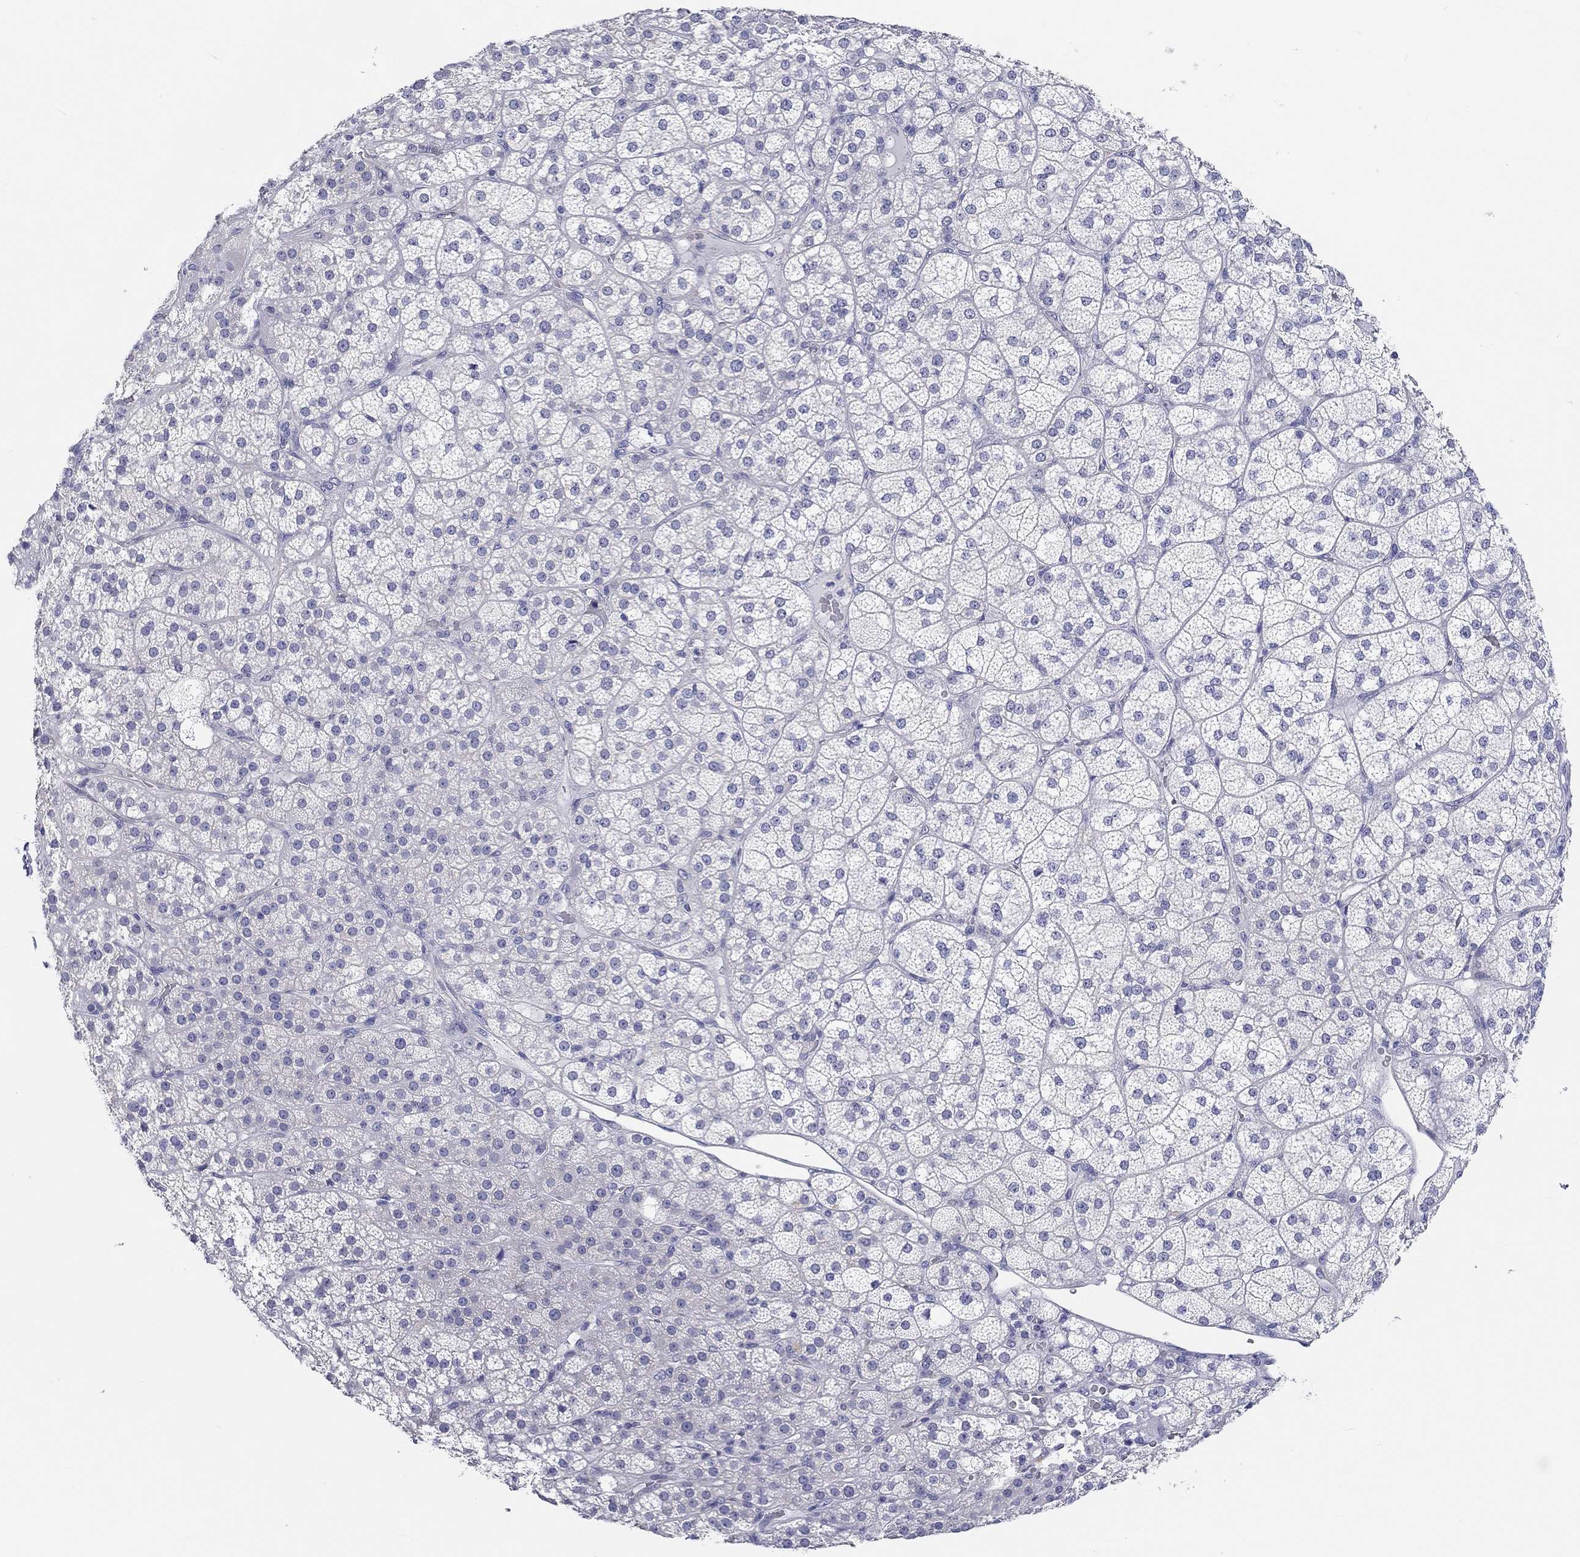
{"staining": {"intensity": "weak", "quantity": "<25%", "location": "cytoplasmic/membranous"}, "tissue": "adrenal gland", "cell_type": "Glandular cells", "image_type": "normal", "snomed": [{"axis": "morphology", "description": "Normal tissue, NOS"}, {"axis": "topography", "description": "Adrenal gland"}], "caption": "Image shows no protein positivity in glandular cells of normal adrenal gland. (DAB immunohistochemistry with hematoxylin counter stain).", "gene": "CRYGD", "patient": {"sex": "female", "age": 60}}